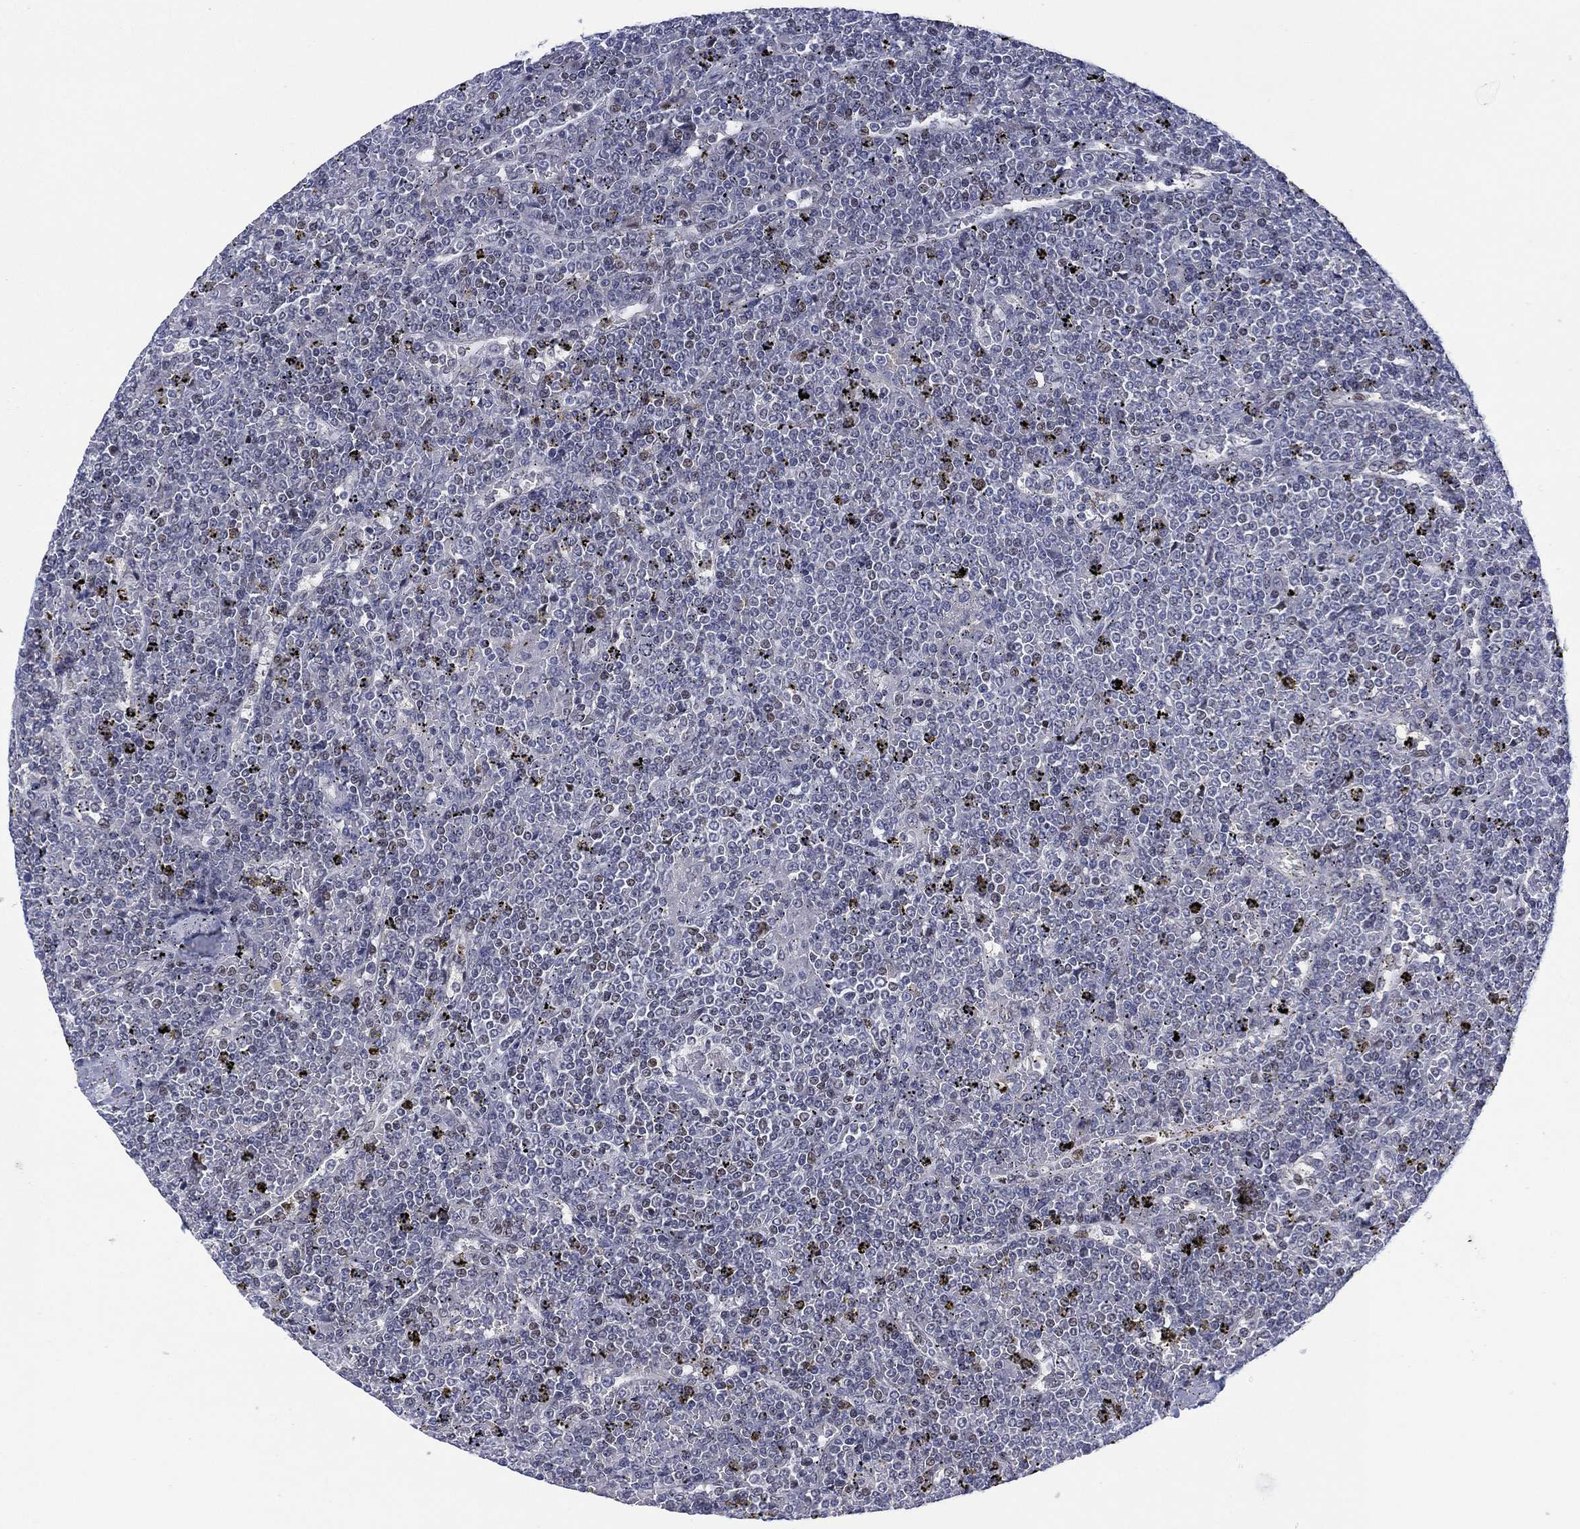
{"staining": {"intensity": "negative", "quantity": "none", "location": "none"}, "tissue": "lymphoma", "cell_type": "Tumor cells", "image_type": "cancer", "snomed": [{"axis": "morphology", "description": "Malignant lymphoma, non-Hodgkin's type, Low grade"}, {"axis": "topography", "description": "Spleen"}], "caption": "Tumor cells are negative for brown protein staining in malignant lymphoma, non-Hodgkin's type (low-grade). (DAB immunohistochemistry (IHC) with hematoxylin counter stain).", "gene": "SLC4A4", "patient": {"sex": "female", "age": 19}}